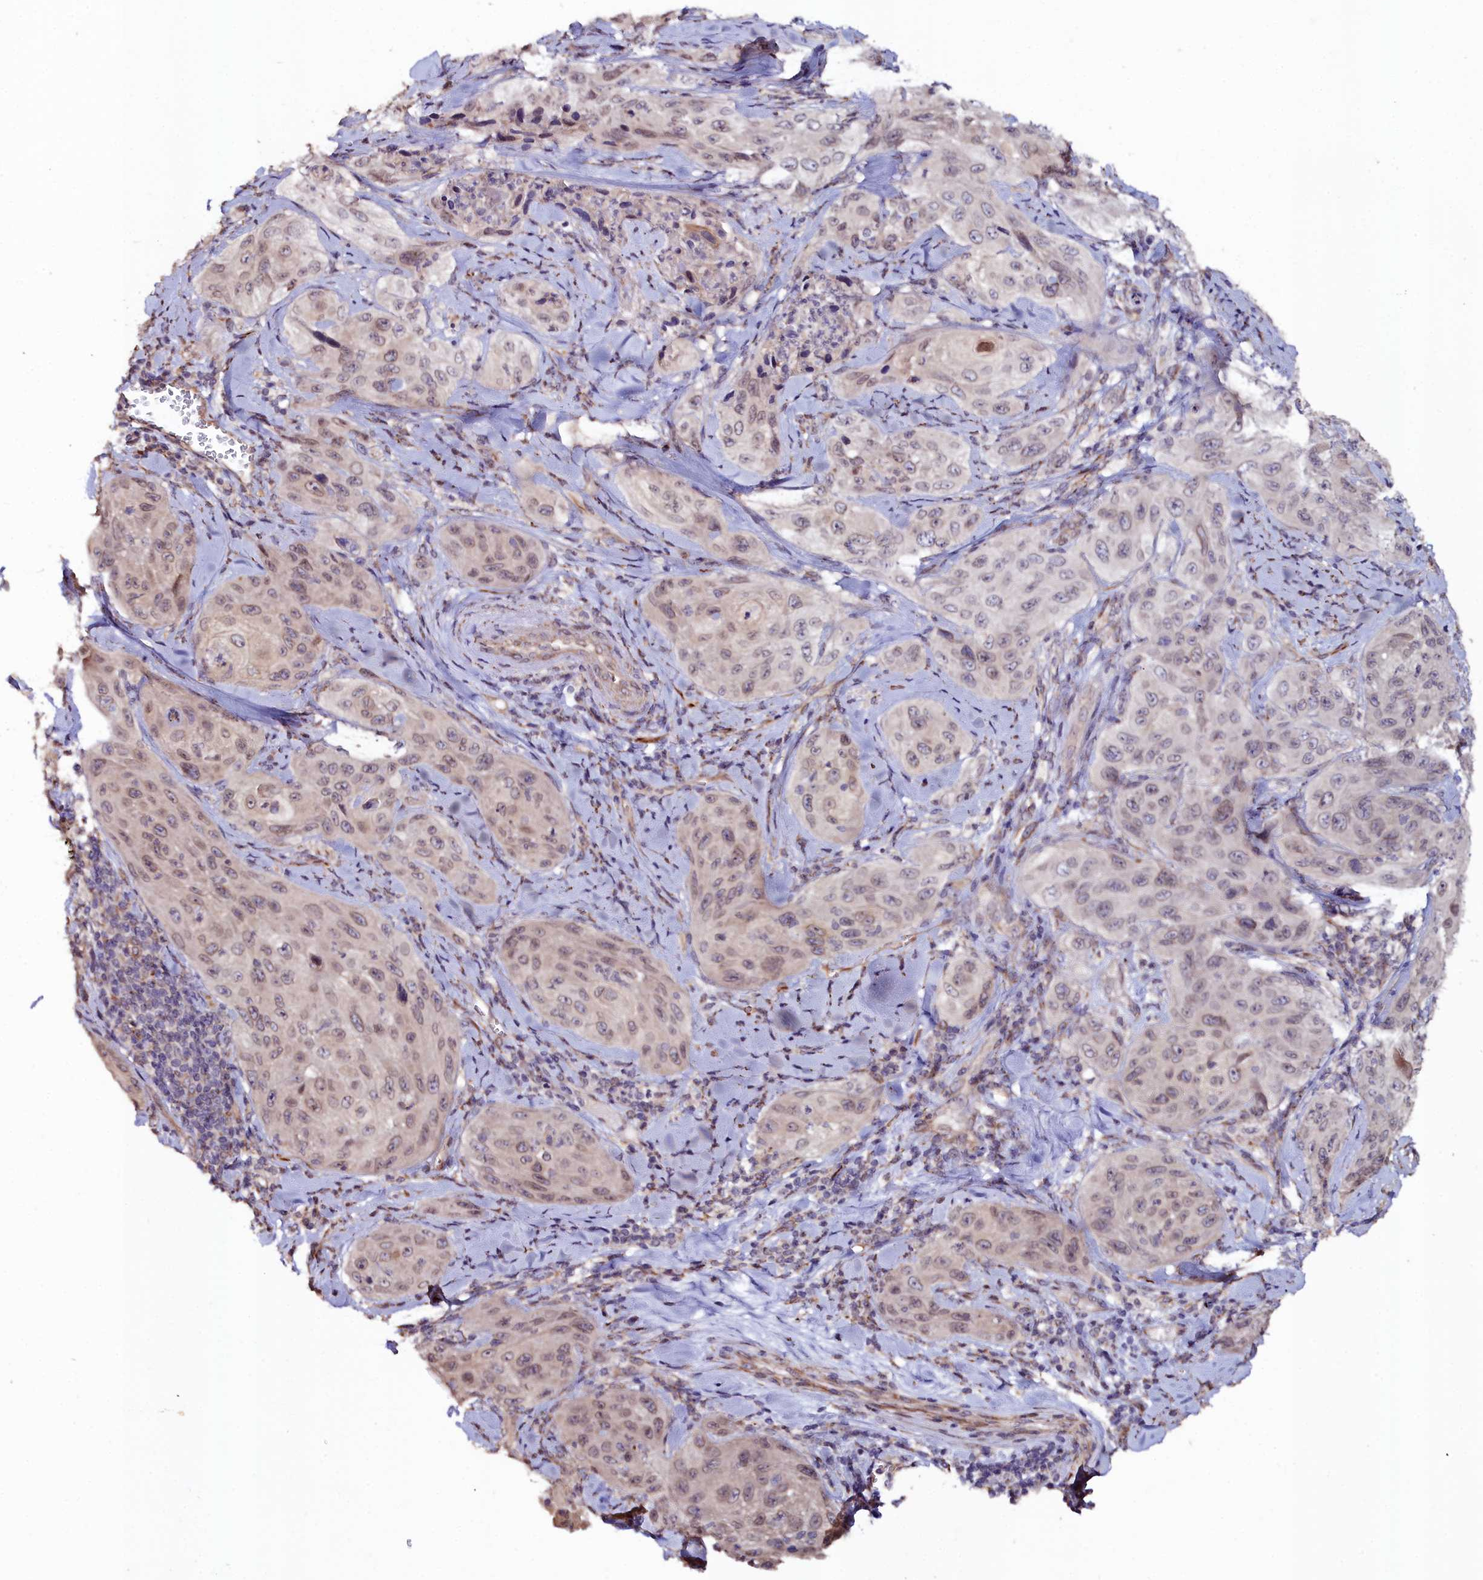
{"staining": {"intensity": "weak", "quantity": "<25%", "location": "nuclear"}, "tissue": "cervical cancer", "cell_type": "Tumor cells", "image_type": "cancer", "snomed": [{"axis": "morphology", "description": "Squamous cell carcinoma, NOS"}, {"axis": "topography", "description": "Cervix"}], "caption": "DAB (3,3'-diaminobenzidine) immunohistochemical staining of human squamous cell carcinoma (cervical) demonstrates no significant positivity in tumor cells. The staining is performed using DAB brown chromogen with nuclei counter-stained in using hematoxylin.", "gene": "C4orf19", "patient": {"sex": "female", "age": 42}}